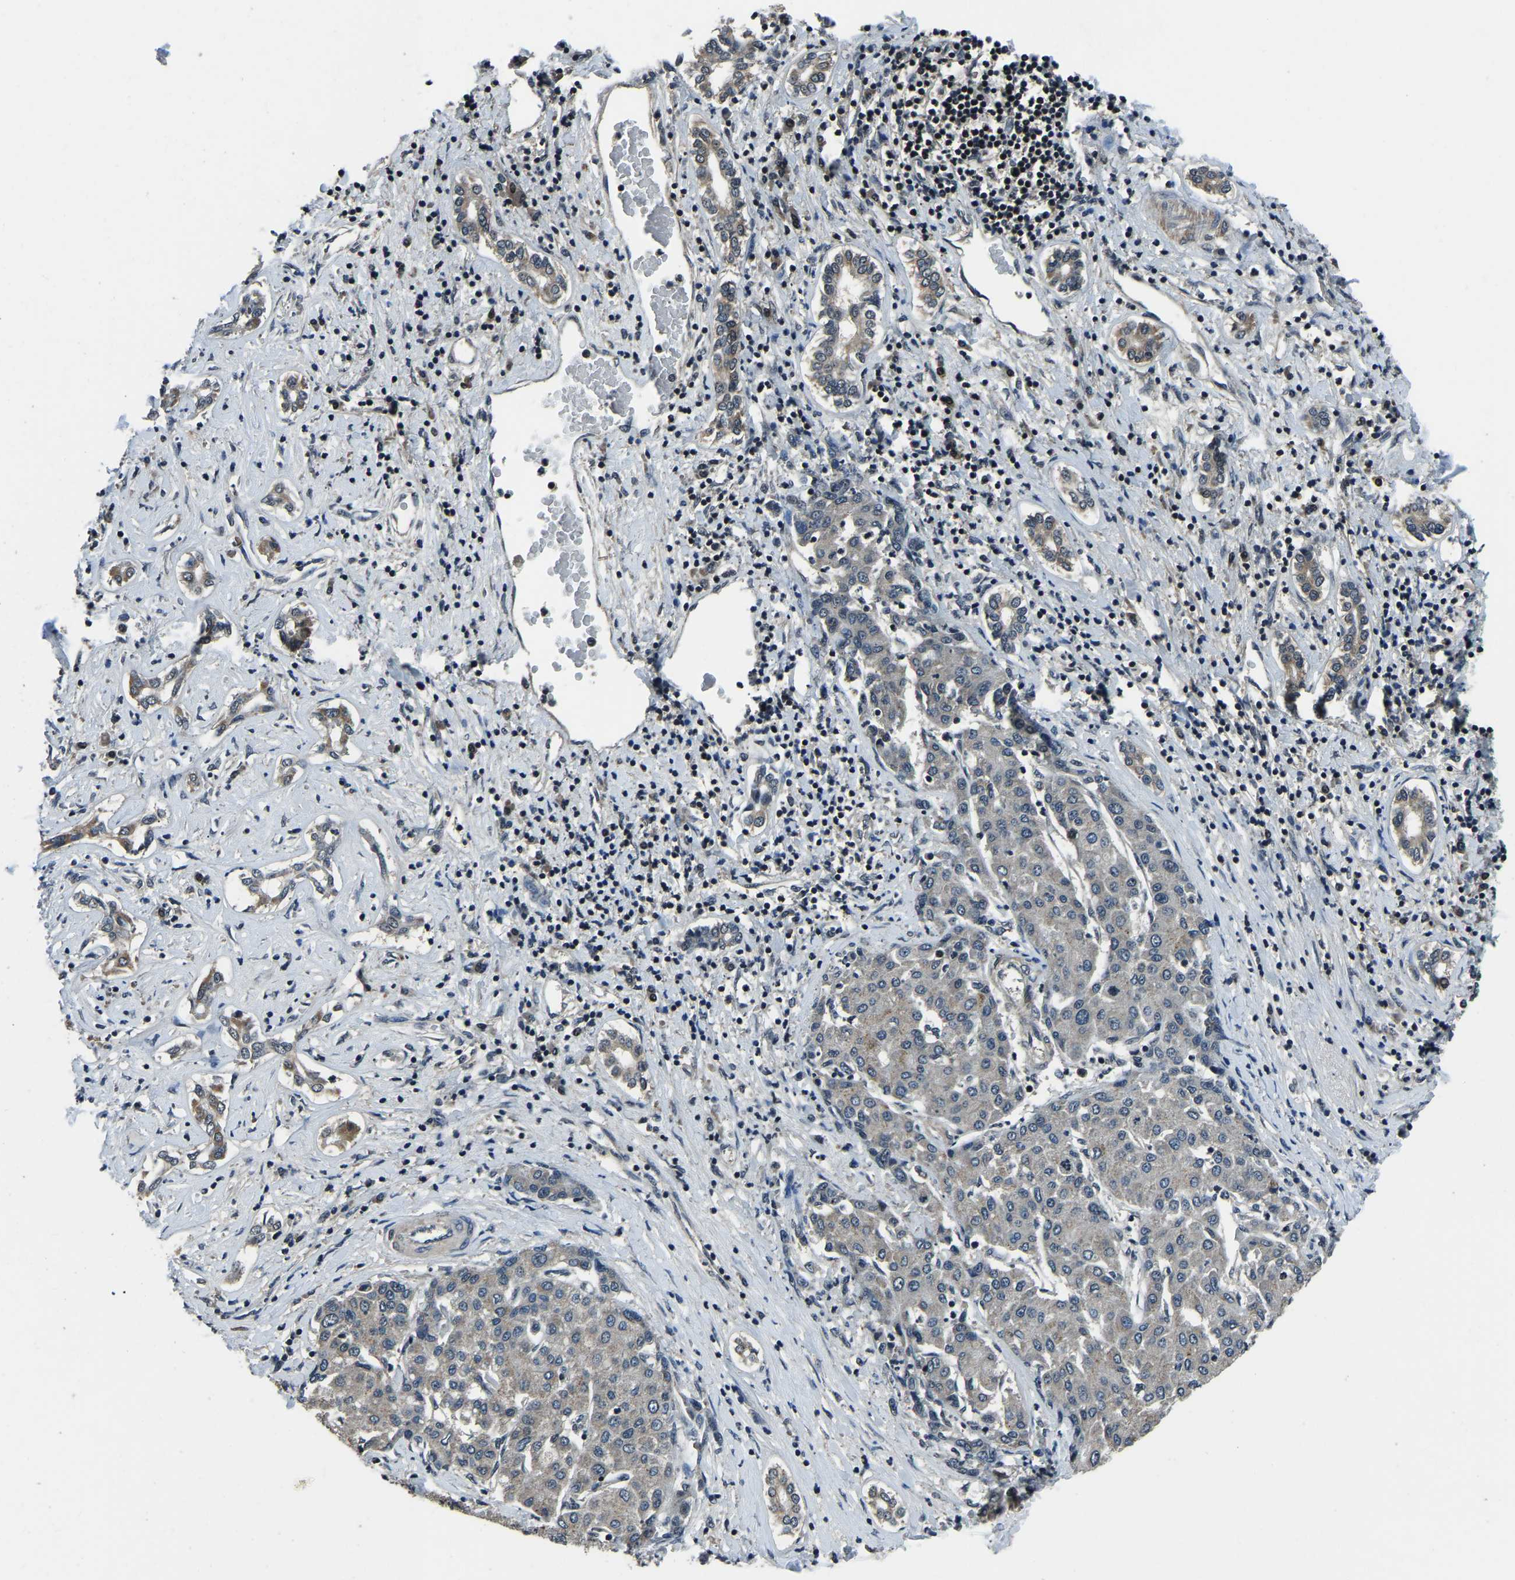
{"staining": {"intensity": "negative", "quantity": "none", "location": "none"}, "tissue": "liver cancer", "cell_type": "Tumor cells", "image_type": "cancer", "snomed": [{"axis": "morphology", "description": "Carcinoma, Hepatocellular, NOS"}, {"axis": "topography", "description": "Liver"}], "caption": "Liver hepatocellular carcinoma stained for a protein using IHC exhibits no positivity tumor cells.", "gene": "ANKIB1", "patient": {"sex": "male", "age": 65}}